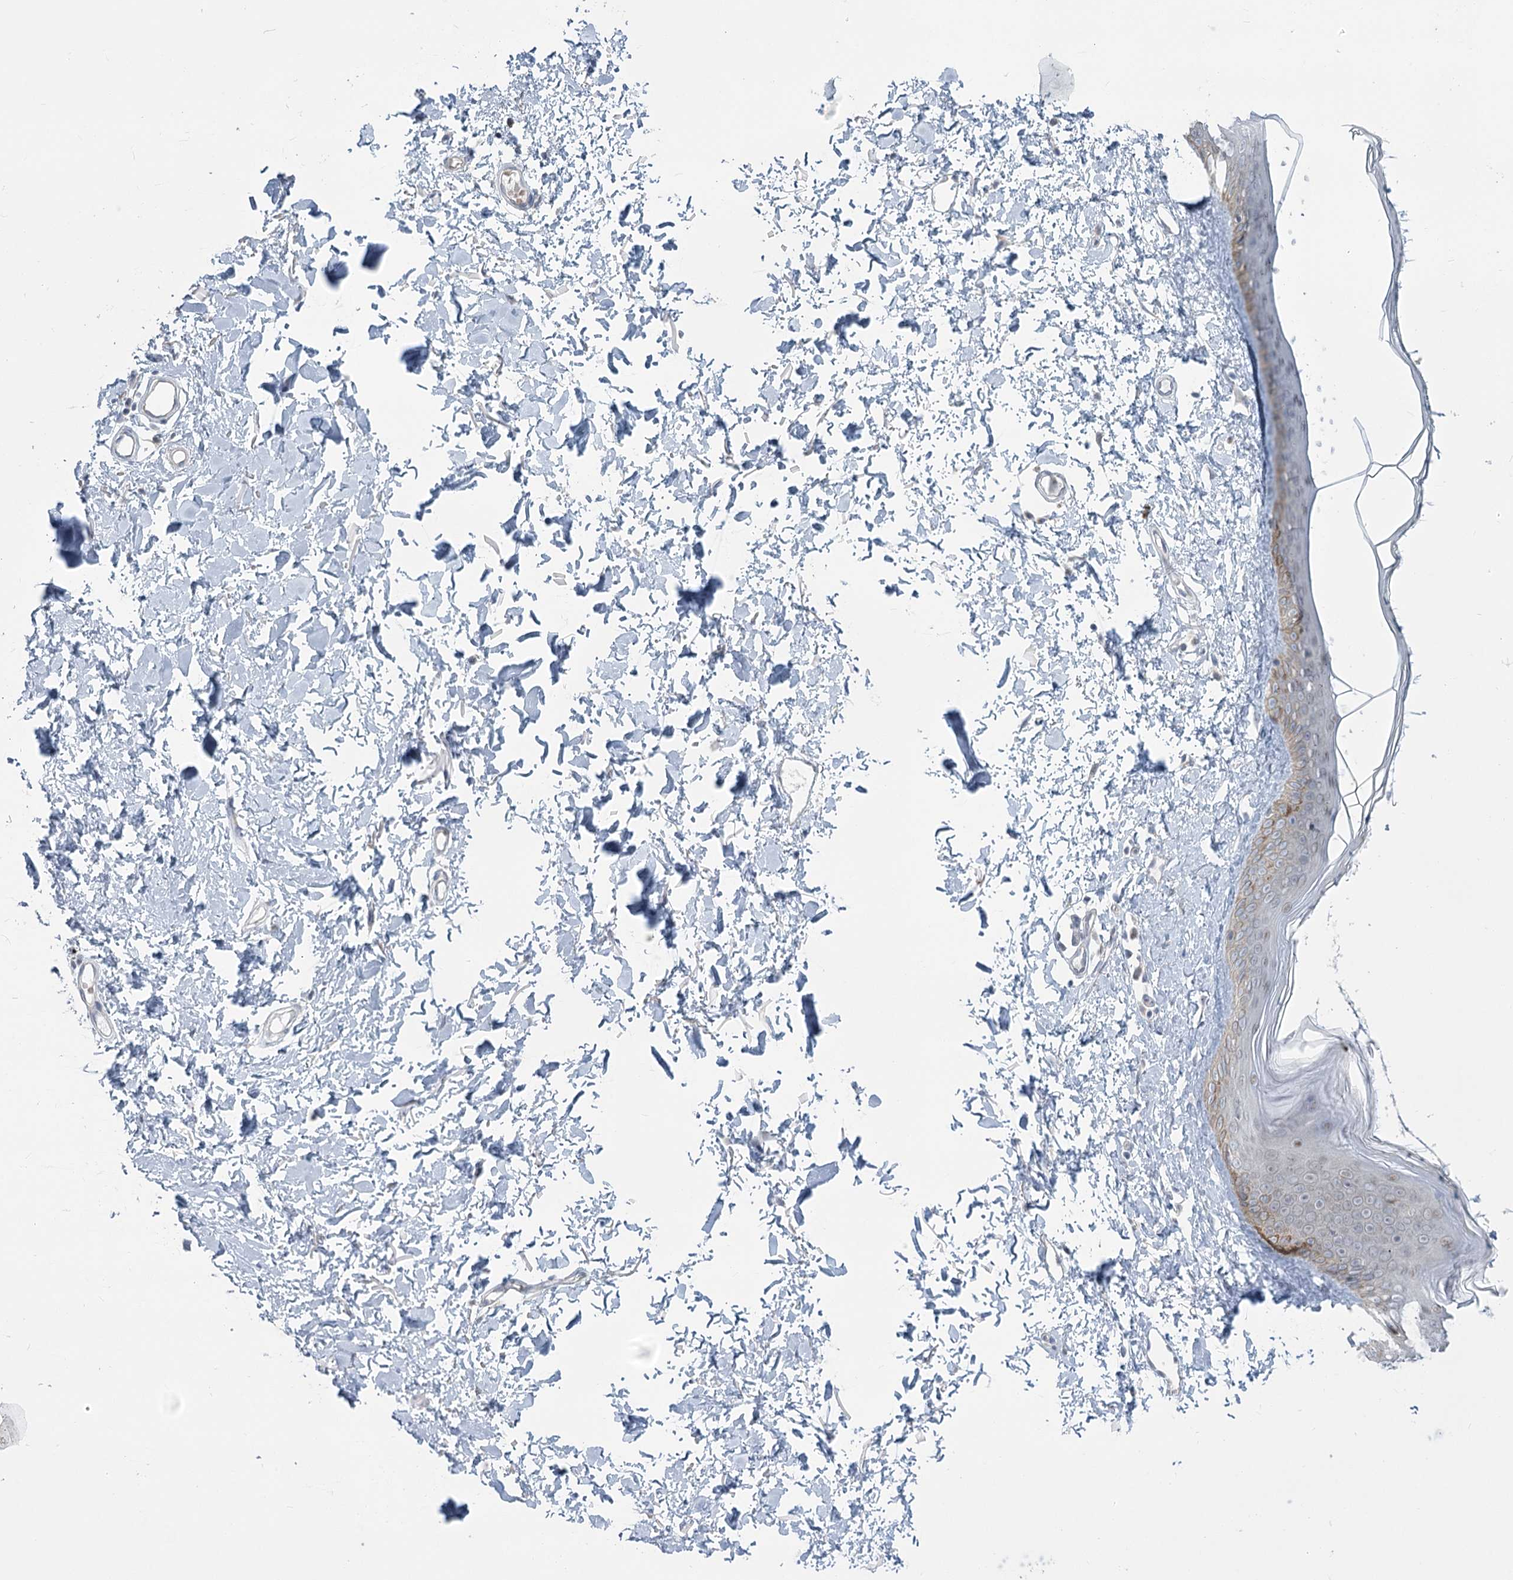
{"staining": {"intensity": "negative", "quantity": "none", "location": "none"}, "tissue": "skin", "cell_type": "Fibroblasts", "image_type": "normal", "snomed": [{"axis": "morphology", "description": "Normal tissue, NOS"}, {"axis": "topography", "description": "Skin"}], "caption": "A micrograph of skin stained for a protein exhibits no brown staining in fibroblasts. (DAB immunohistochemistry (IHC) visualized using brightfield microscopy, high magnification).", "gene": "MTG1", "patient": {"sex": "female", "age": 58}}